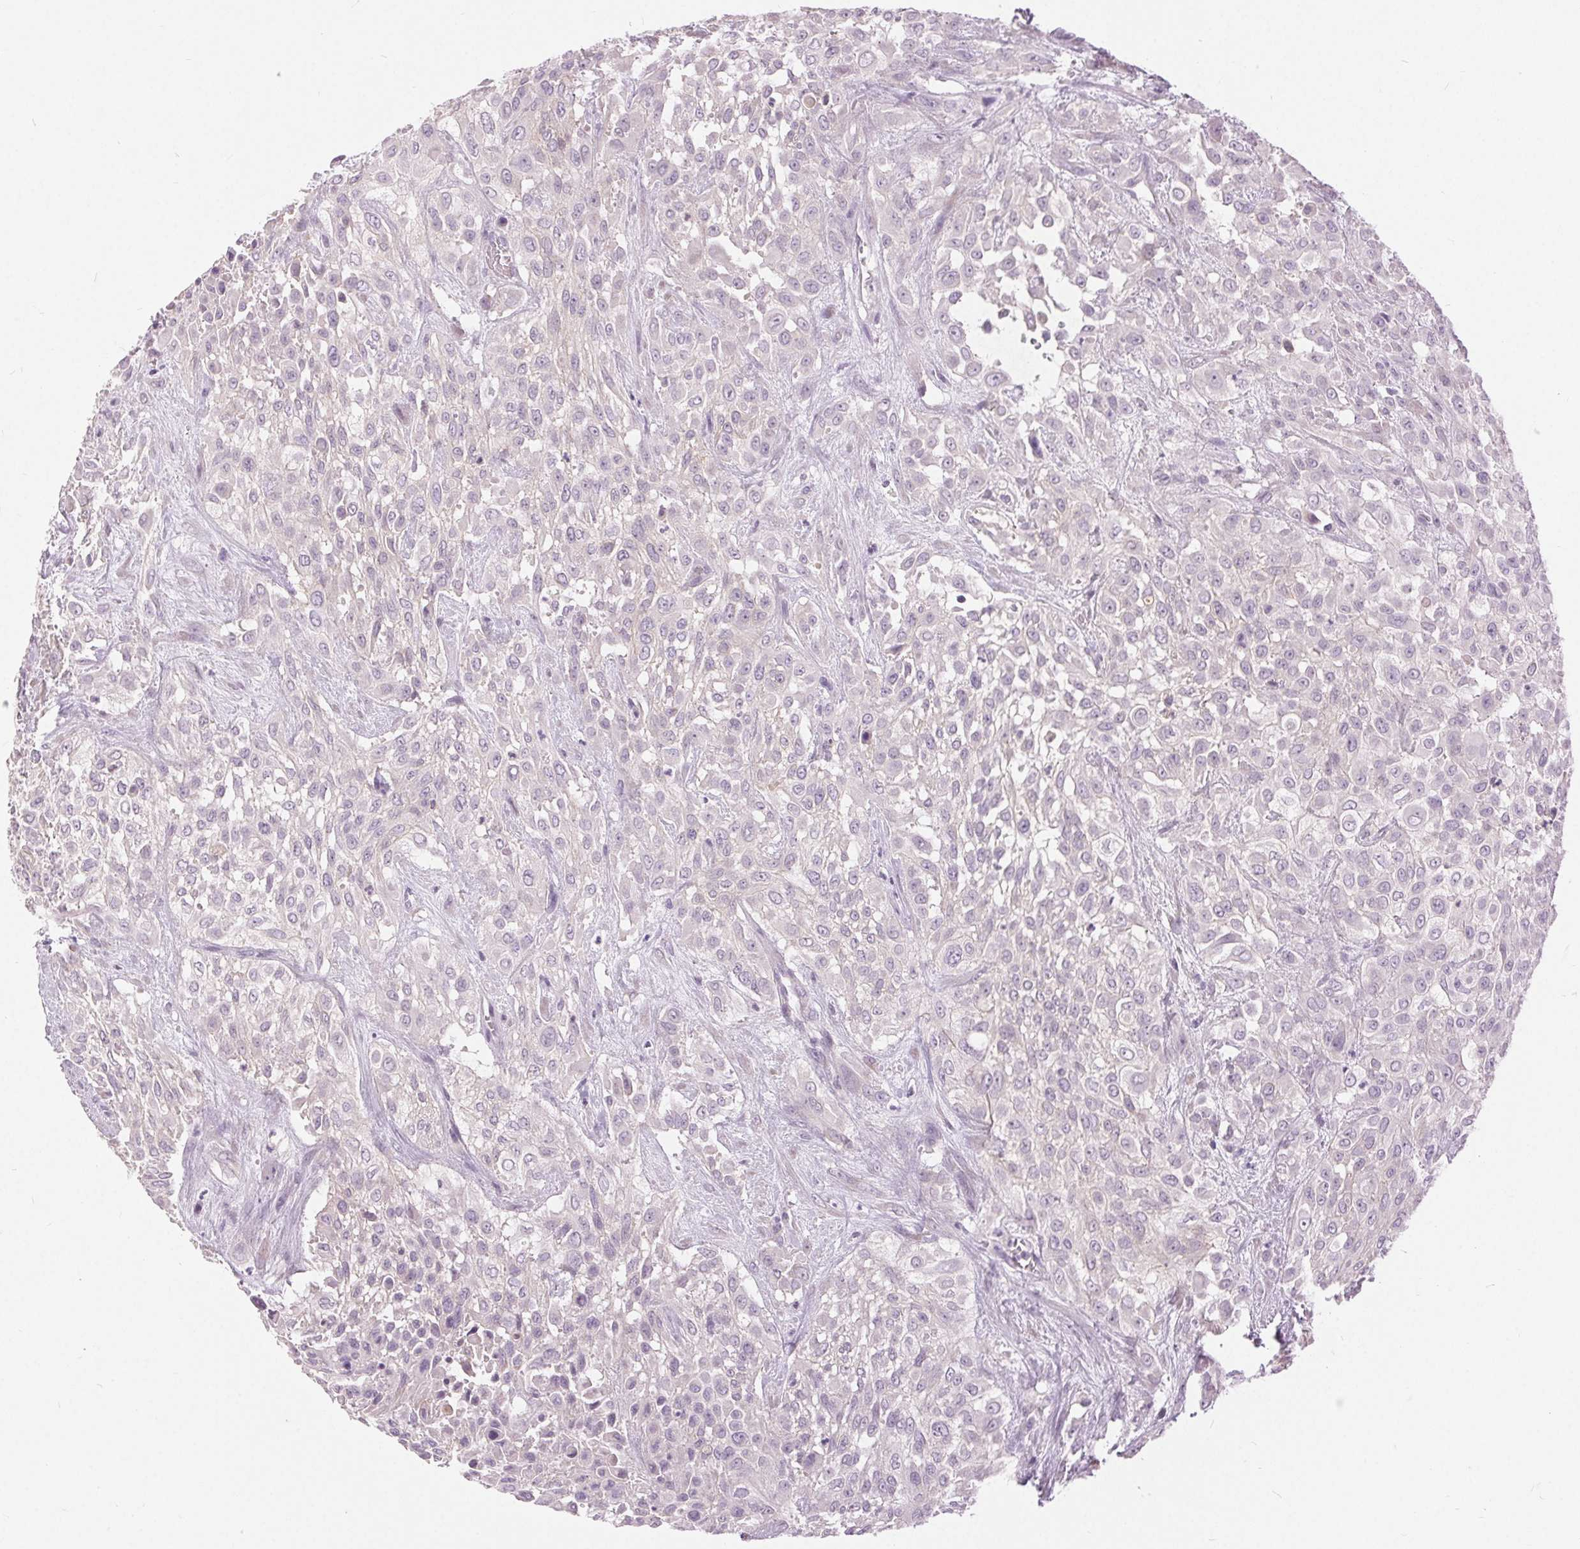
{"staining": {"intensity": "negative", "quantity": "none", "location": "none"}, "tissue": "urothelial cancer", "cell_type": "Tumor cells", "image_type": "cancer", "snomed": [{"axis": "morphology", "description": "Urothelial carcinoma, High grade"}, {"axis": "topography", "description": "Urinary bladder"}], "caption": "This photomicrograph is of urothelial cancer stained with immunohistochemistry to label a protein in brown with the nuclei are counter-stained blue. There is no staining in tumor cells.", "gene": "DSG3", "patient": {"sex": "male", "age": 57}}